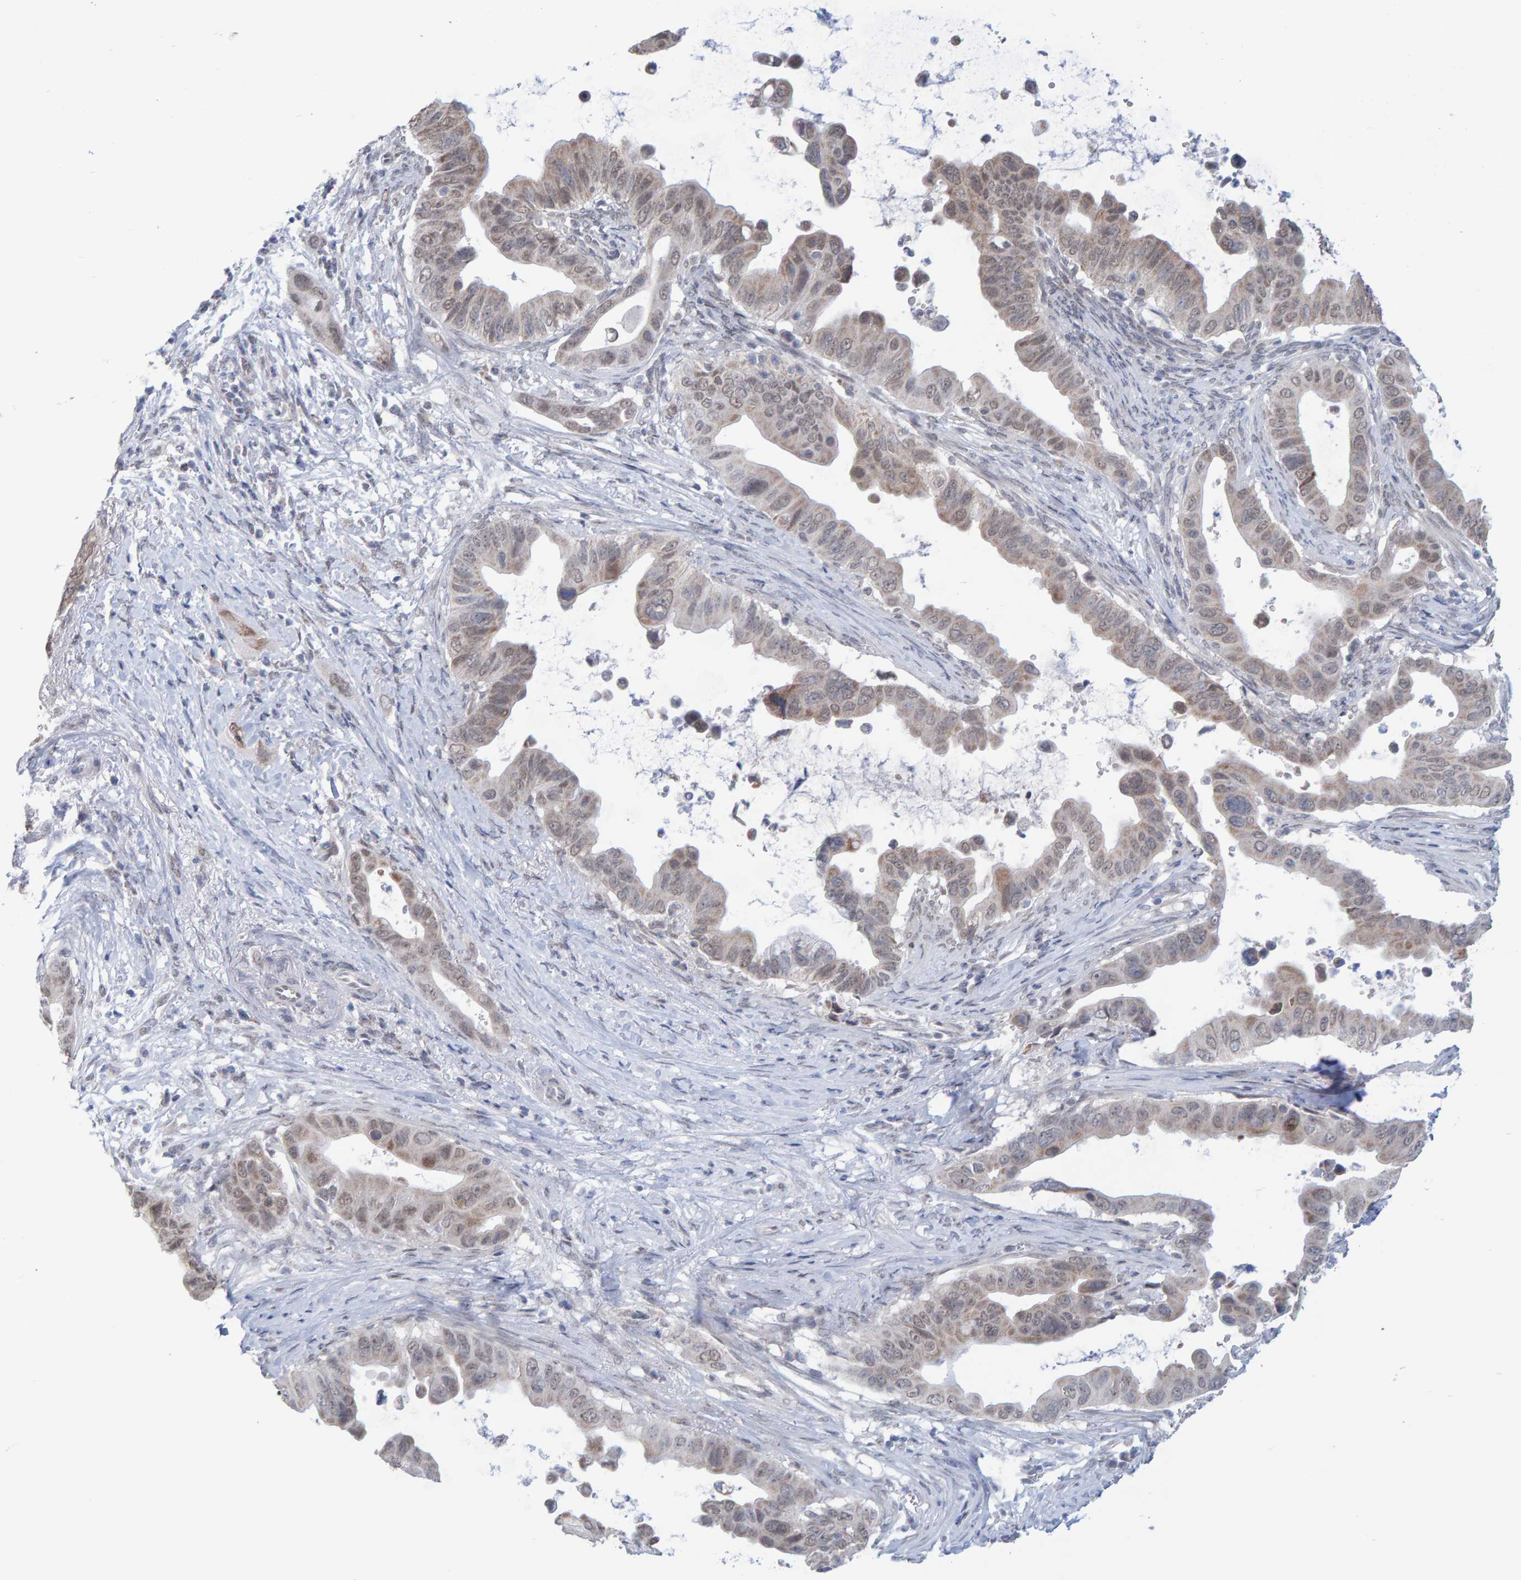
{"staining": {"intensity": "weak", "quantity": "25%-75%", "location": "nuclear"}, "tissue": "pancreatic cancer", "cell_type": "Tumor cells", "image_type": "cancer", "snomed": [{"axis": "morphology", "description": "Adenocarcinoma, NOS"}, {"axis": "topography", "description": "Pancreas"}], "caption": "A low amount of weak nuclear staining is appreciated in about 25%-75% of tumor cells in pancreatic adenocarcinoma tissue.", "gene": "USP43", "patient": {"sex": "female", "age": 72}}